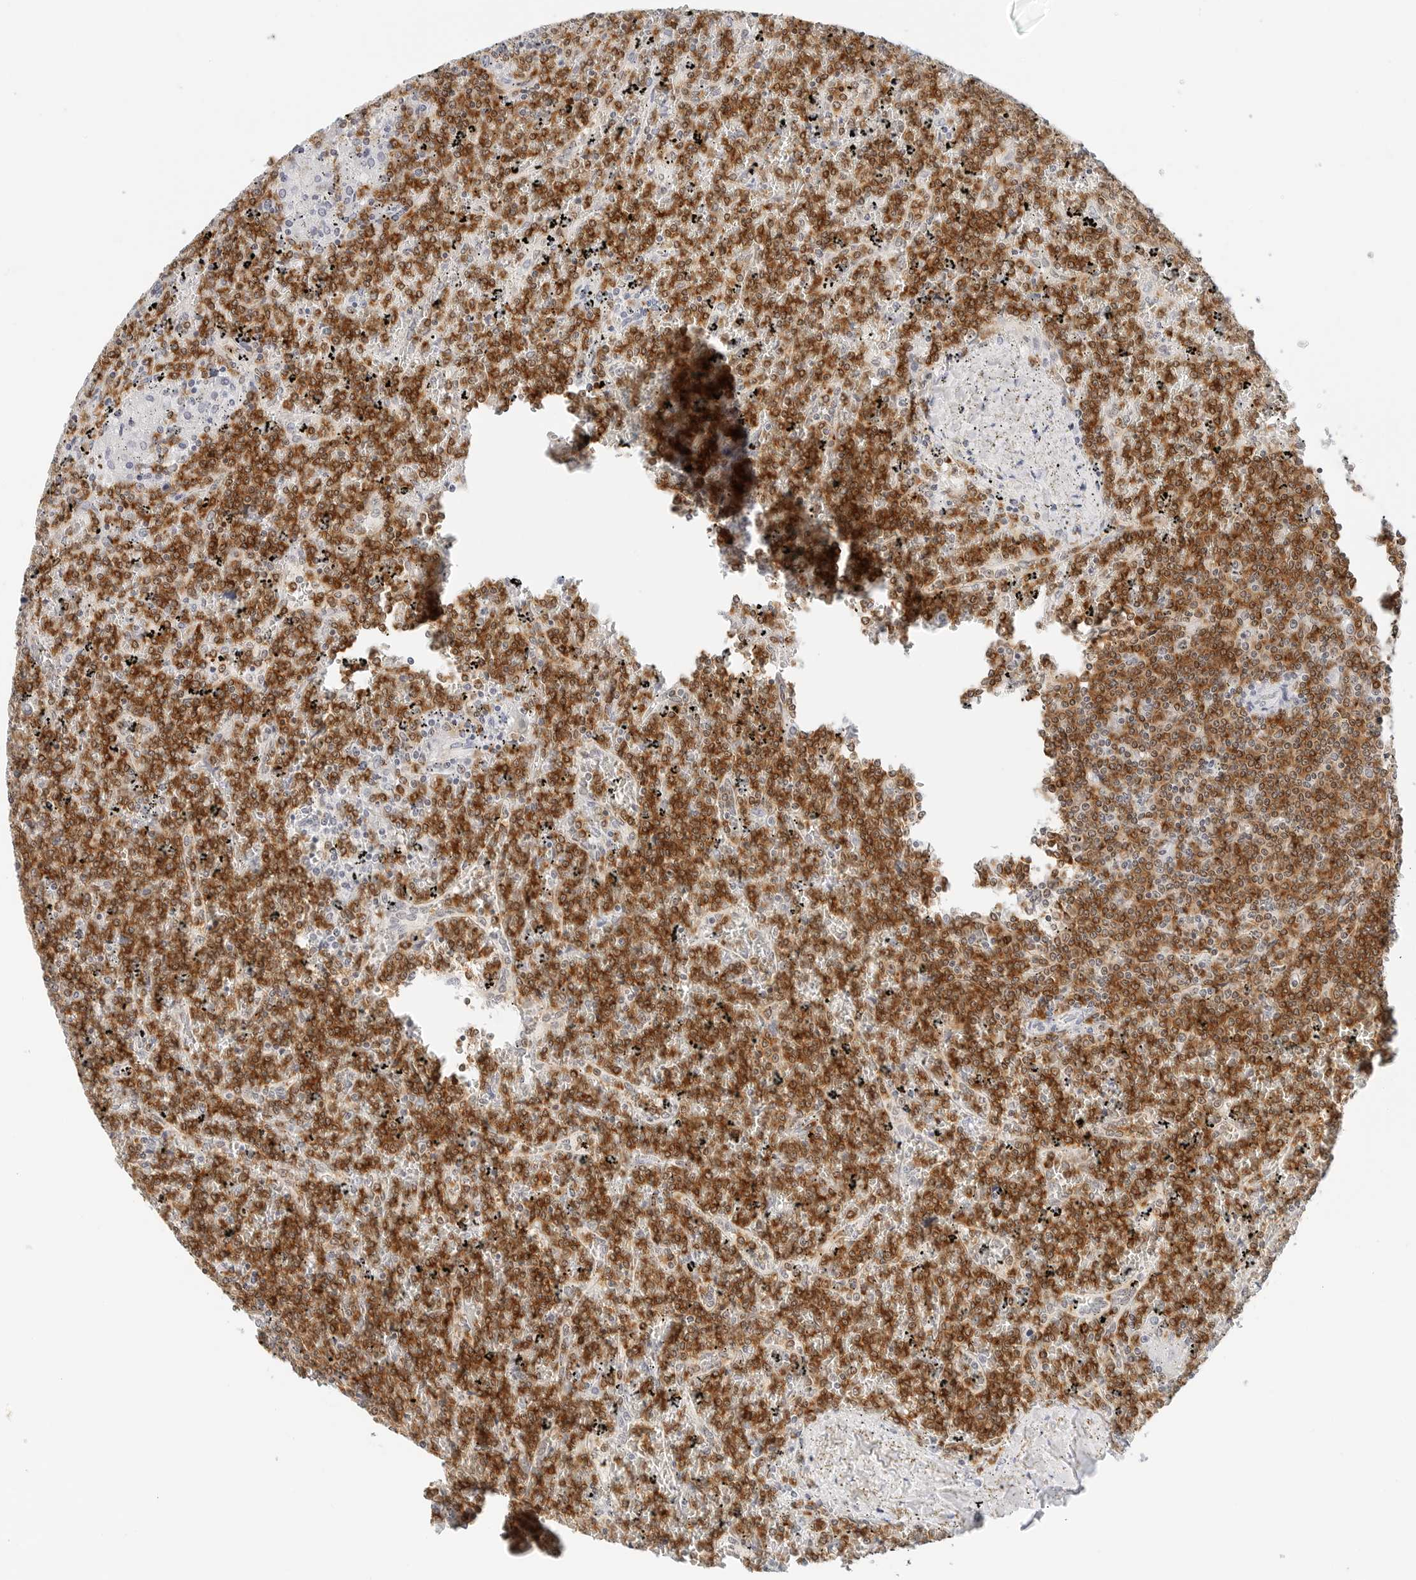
{"staining": {"intensity": "strong", "quantity": ">75%", "location": "cytoplasmic/membranous"}, "tissue": "lymphoma", "cell_type": "Tumor cells", "image_type": "cancer", "snomed": [{"axis": "morphology", "description": "Malignant lymphoma, non-Hodgkin's type, Low grade"}, {"axis": "topography", "description": "Spleen"}], "caption": "There is high levels of strong cytoplasmic/membranous positivity in tumor cells of malignant lymphoma, non-Hodgkin's type (low-grade), as demonstrated by immunohistochemical staining (brown color).", "gene": "CD22", "patient": {"sex": "female", "age": 19}}